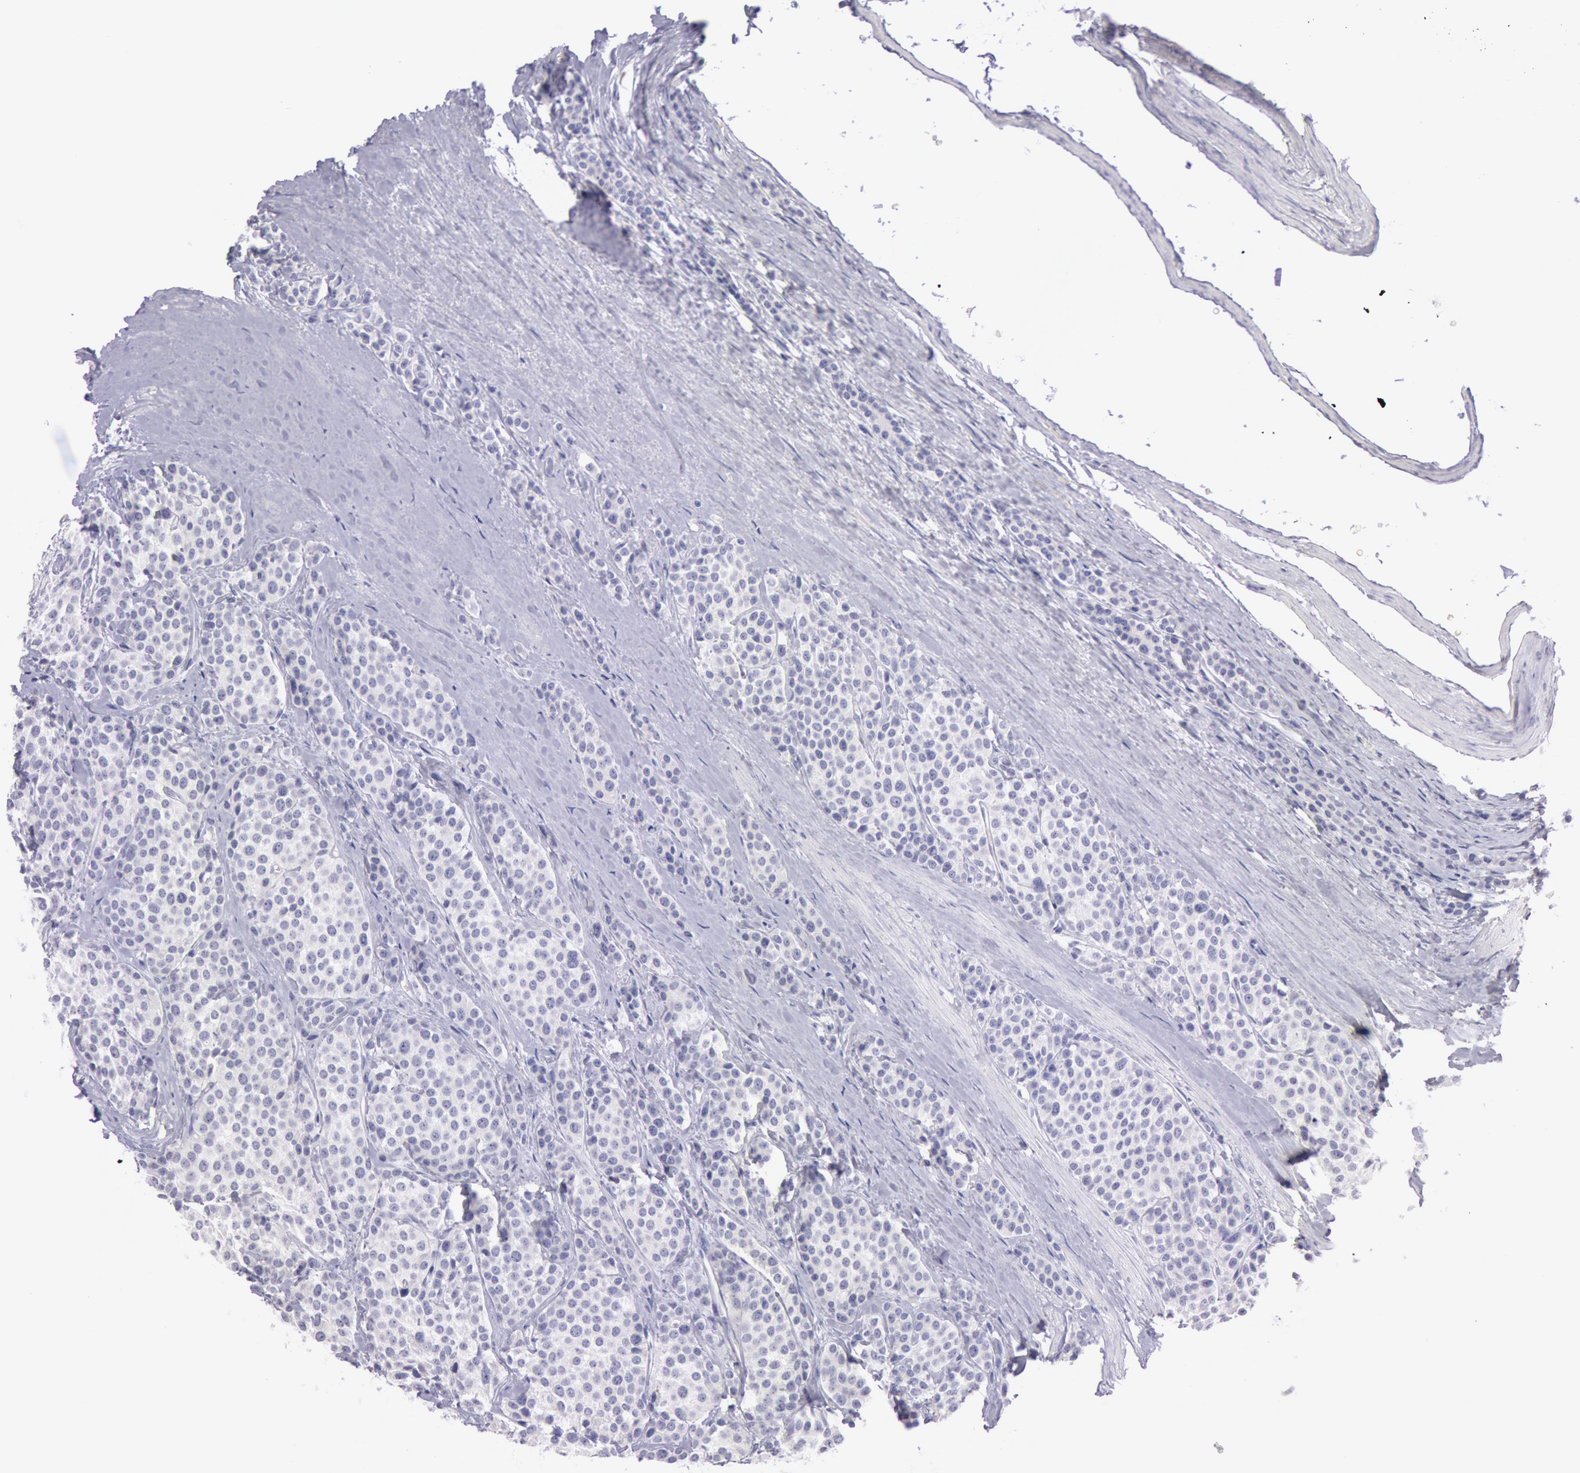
{"staining": {"intensity": "negative", "quantity": "none", "location": "none"}, "tissue": "carcinoid", "cell_type": "Tumor cells", "image_type": "cancer", "snomed": [{"axis": "morphology", "description": "Carcinoid, malignant, NOS"}, {"axis": "topography", "description": "Small intestine"}], "caption": "High power microscopy photomicrograph of an IHC histopathology image of carcinoid (malignant), revealing no significant staining in tumor cells.", "gene": "EGFR", "patient": {"sex": "male", "age": 60}}